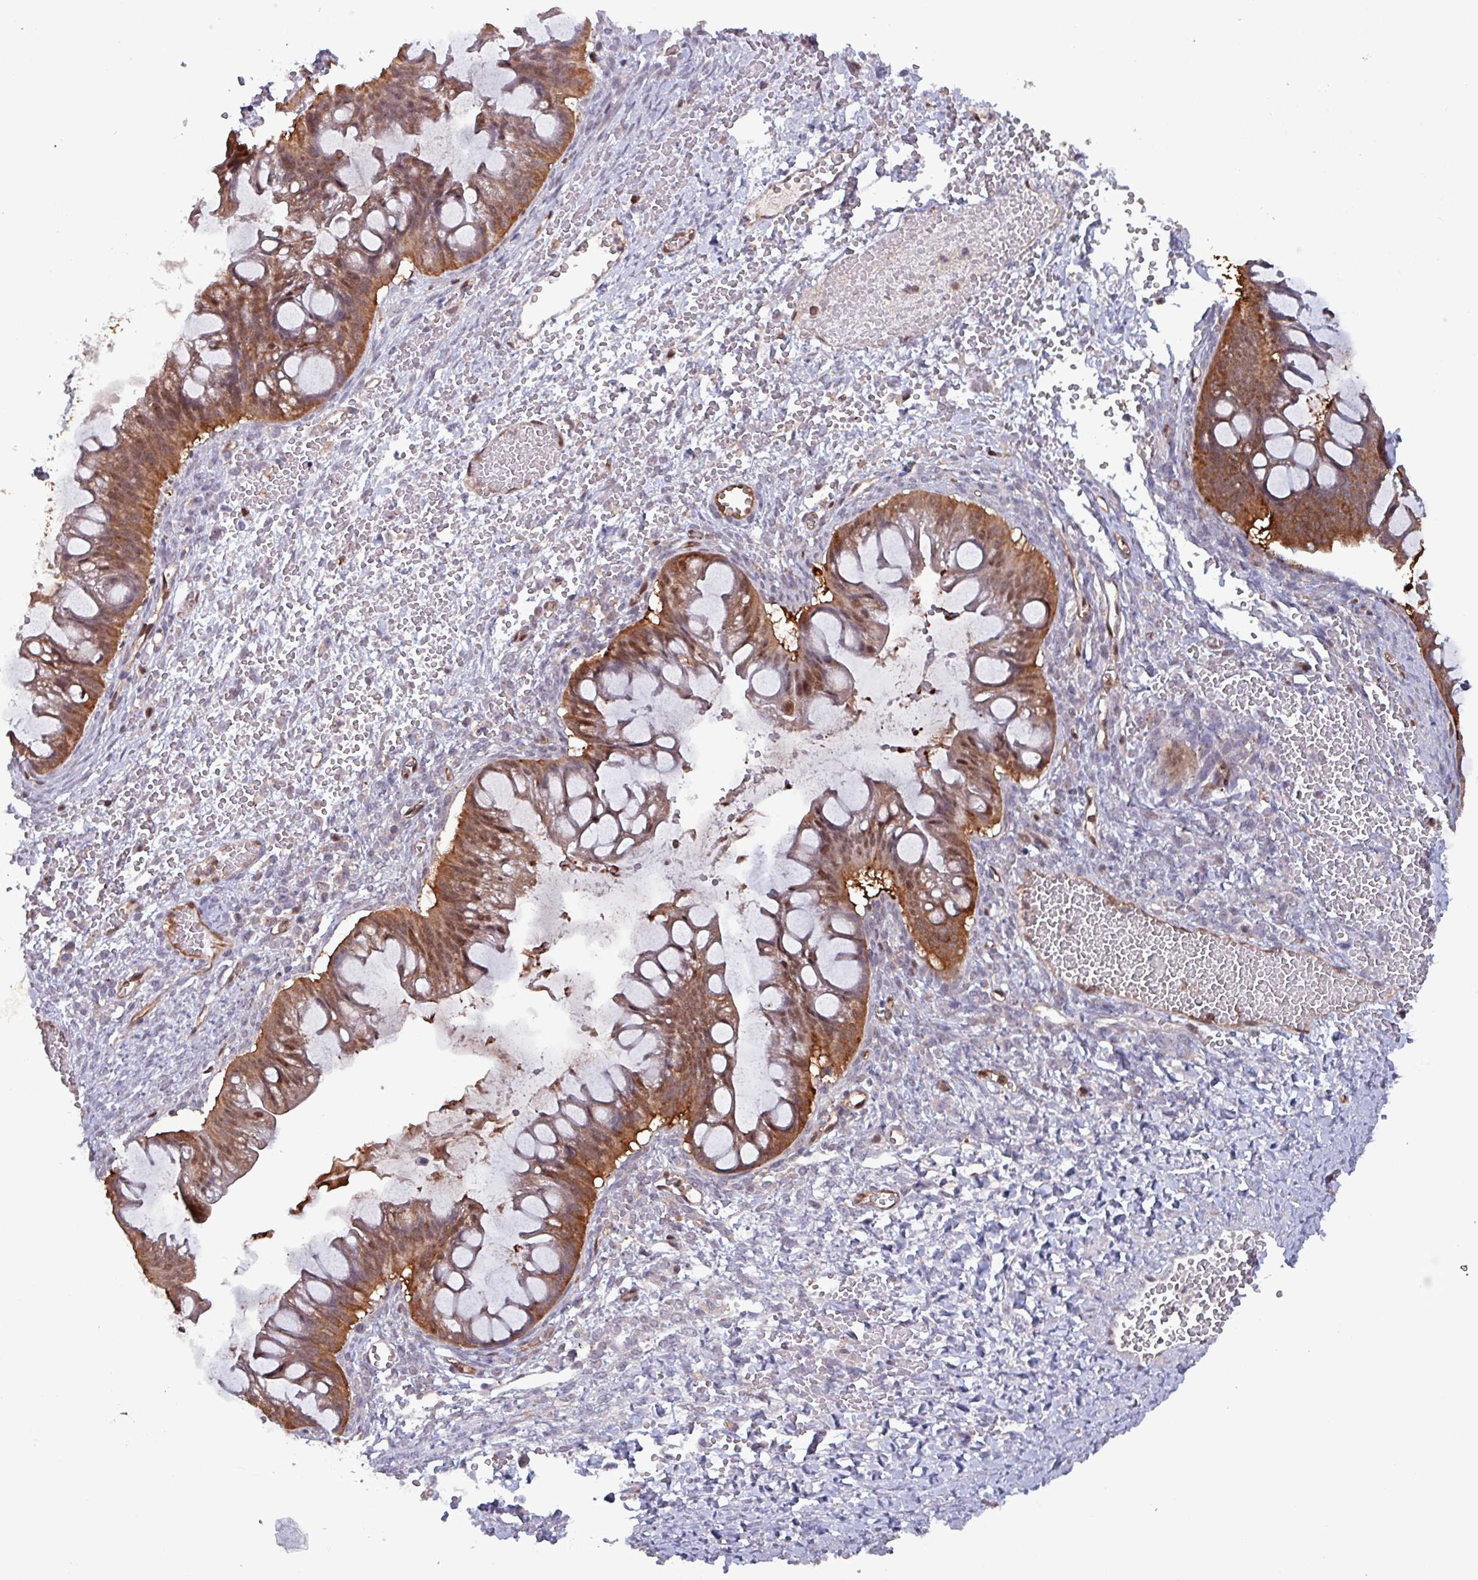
{"staining": {"intensity": "moderate", "quantity": ">75%", "location": "cytoplasmic/membranous,nuclear"}, "tissue": "ovarian cancer", "cell_type": "Tumor cells", "image_type": "cancer", "snomed": [{"axis": "morphology", "description": "Cystadenocarcinoma, mucinous, NOS"}, {"axis": "topography", "description": "Ovary"}], "caption": "IHC photomicrograph of ovarian cancer stained for a protein (brown), which shows medium levels of moderate cytoplasmic/membranous and nuclear expression in approximately >75% of tumor cells.", "gene": "PSMB8", "patient": {"sex": "female", "age": 73}}